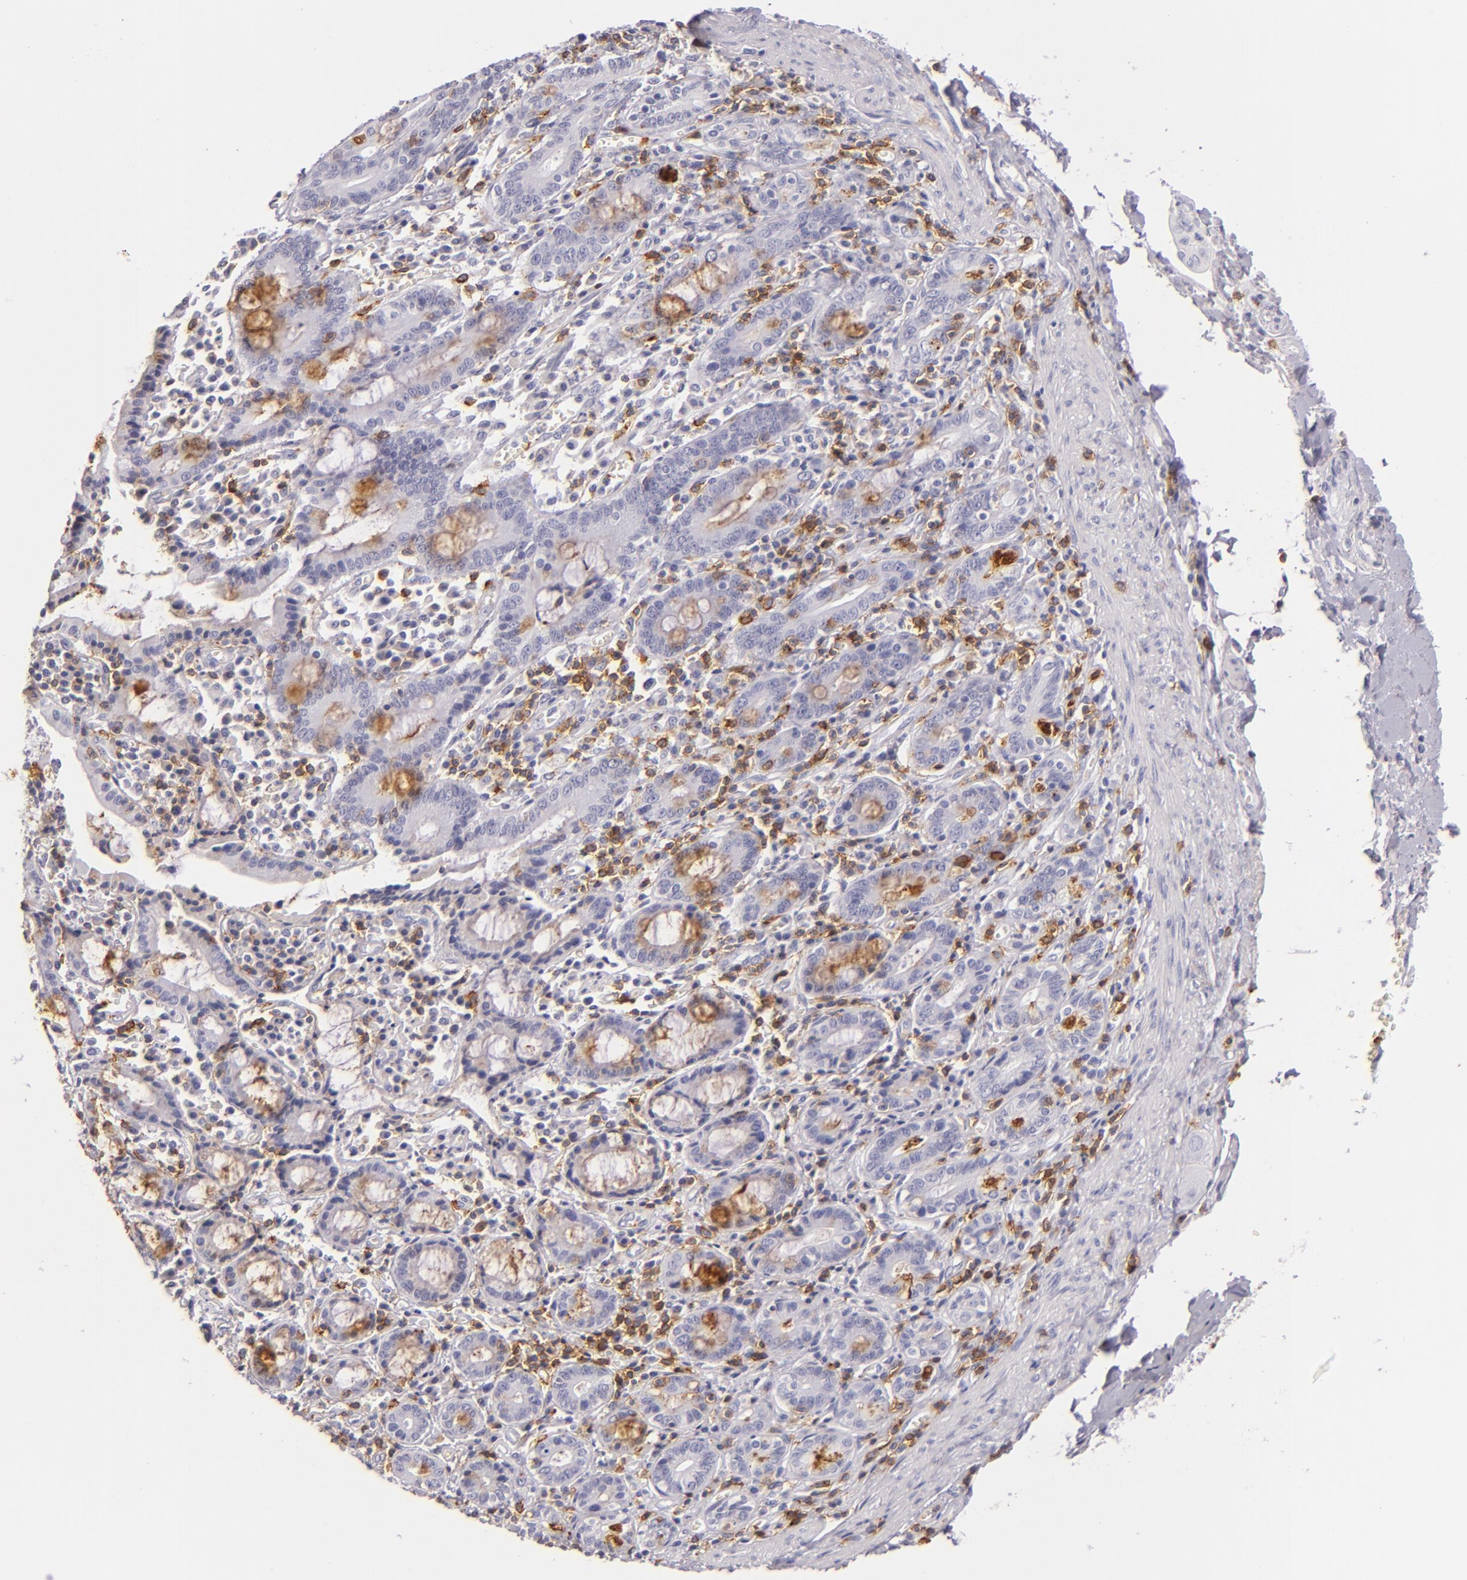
{"staining": {"intensity": "negative", "quantity": "none", "location": "none"}, "tissue": "pancreatic cancer", "cell_type": "Tumor cells", "image_type": "cancer", "snomed": [{"axis": "morphology", "description": "Adenocarcinoma, NOS"}, {"axis": "topography", "description": "Pancreas"}], "caption": "Tumor cells show no significant protein expression in adenocarcinoma (pancreatic). (DAB immunohistochemistry visualized using brightfield microscopy, high magnification).", "gene": "LAT", "patient": {"sex": "male", "age": 77}}